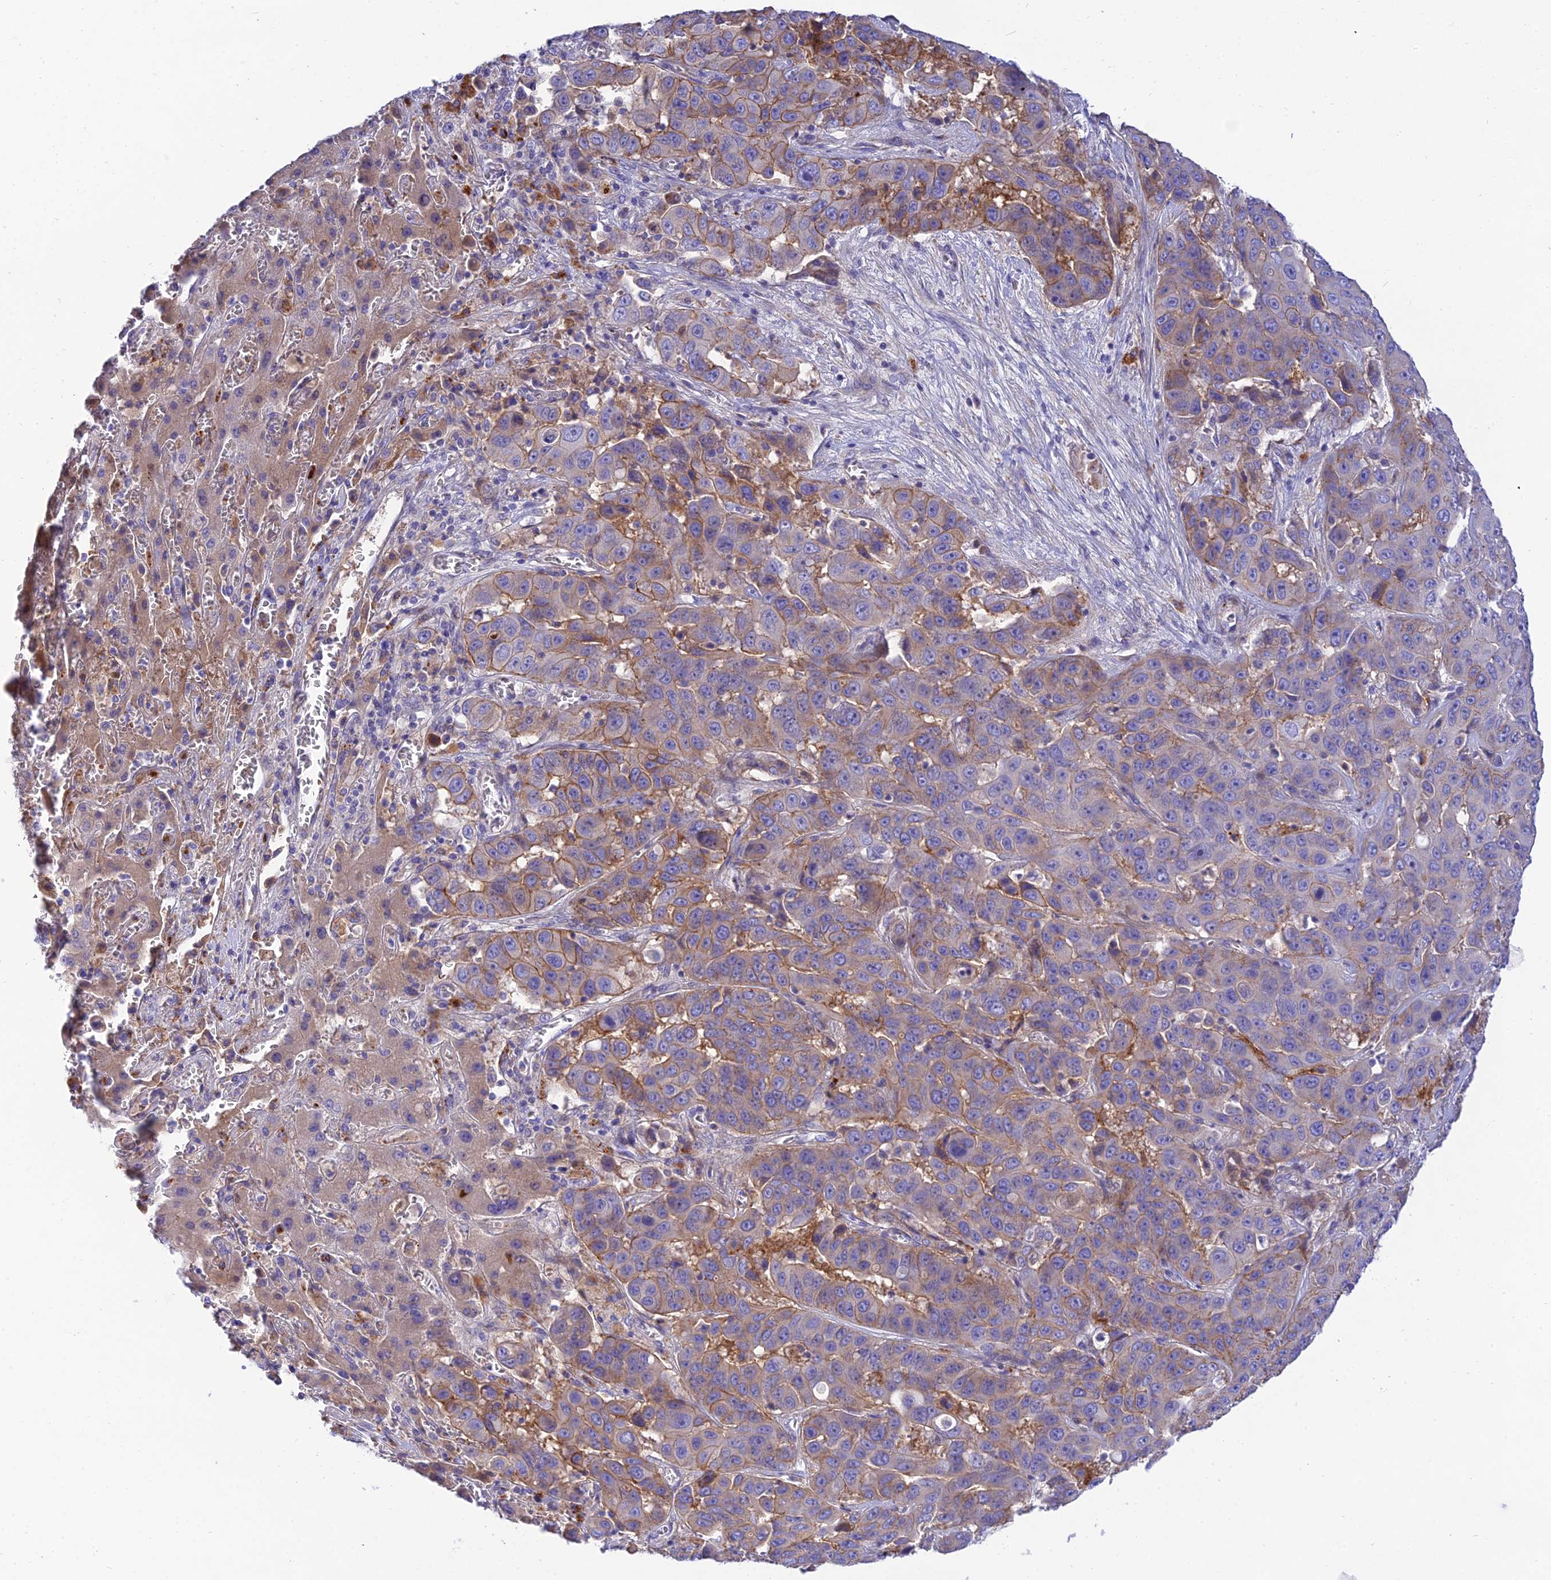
{"staining": {"intensity": "moderate", "quantity": "25%-75%", "location": "cytoplasmic/membranous"}, "tissue": "liver cancer", "cell_type": "Tumor cells", "image_type": "cancer", "snomed": [{"axis": "morphology", "description": "Cholangiocarcinoma"}, {"axis": "topography", "description": "Liver"}], "caption": "Human liver cancer stained with a brown dye shows moderate cytoplasmic/membranous positive expression in approximately 25%-75% of tumor cells.", "gene": "CCDC157", "patient": {"sex": "female", "age": 52}}